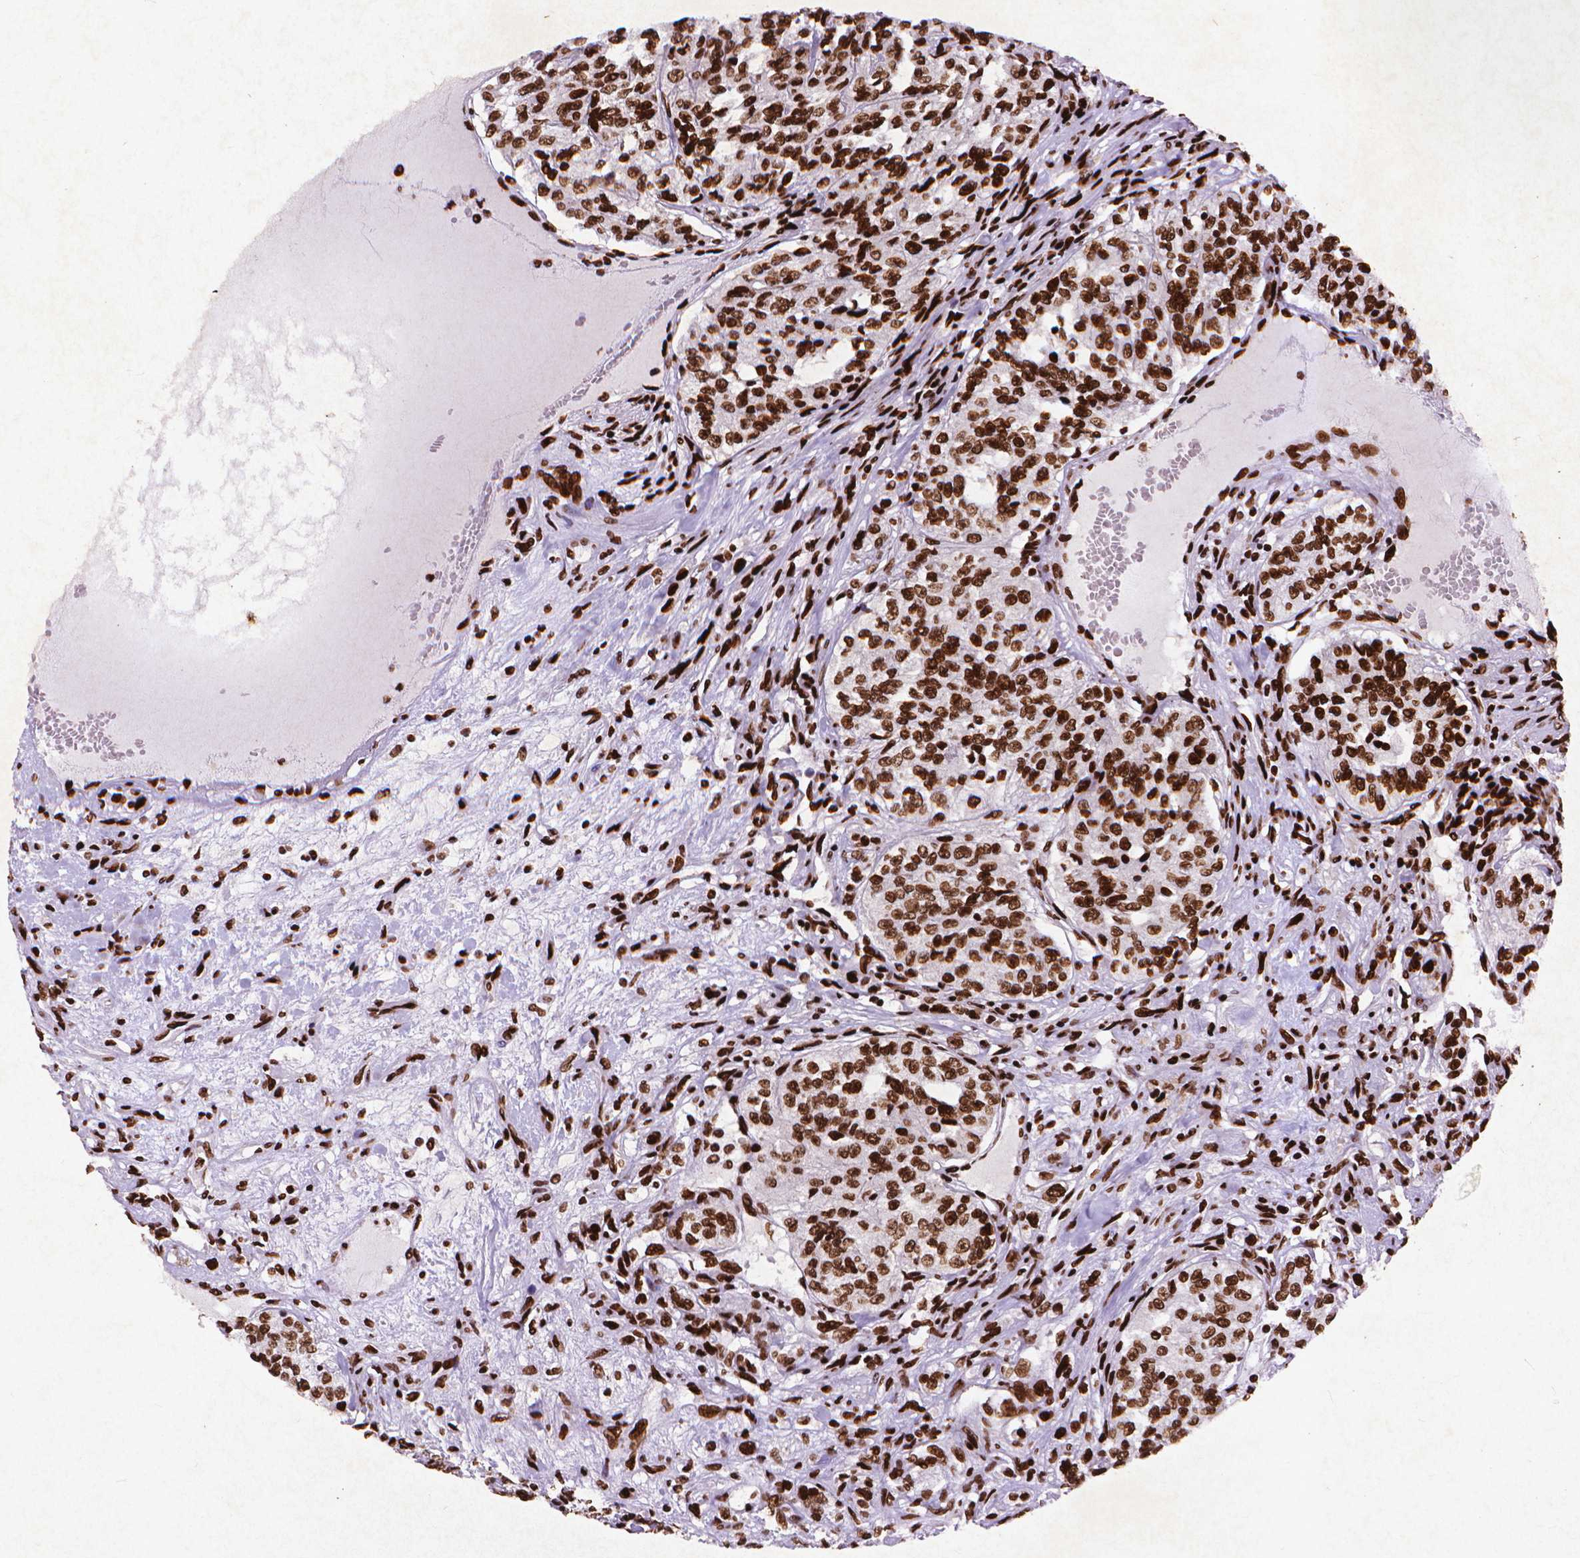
{"staining": {"intensity": "strong", "quantity": ">75%", "location": "nuclear"}, "tissue": "renal cancer", "cell_type": "Tumor cells", "image_type": "cancer", "snomed": [{"axis": "morphology", "description": "Adenocarcinoma, NOS"}, {"axis": "topography", "description": "Kidney"}], "caption": "This is a photomicrograph of IHC staining of renal cancer, which shows strong staining in the nuclear of tumor cells.", "gene": "CITED2", "patient": {"sex": "female", "age": 63}}